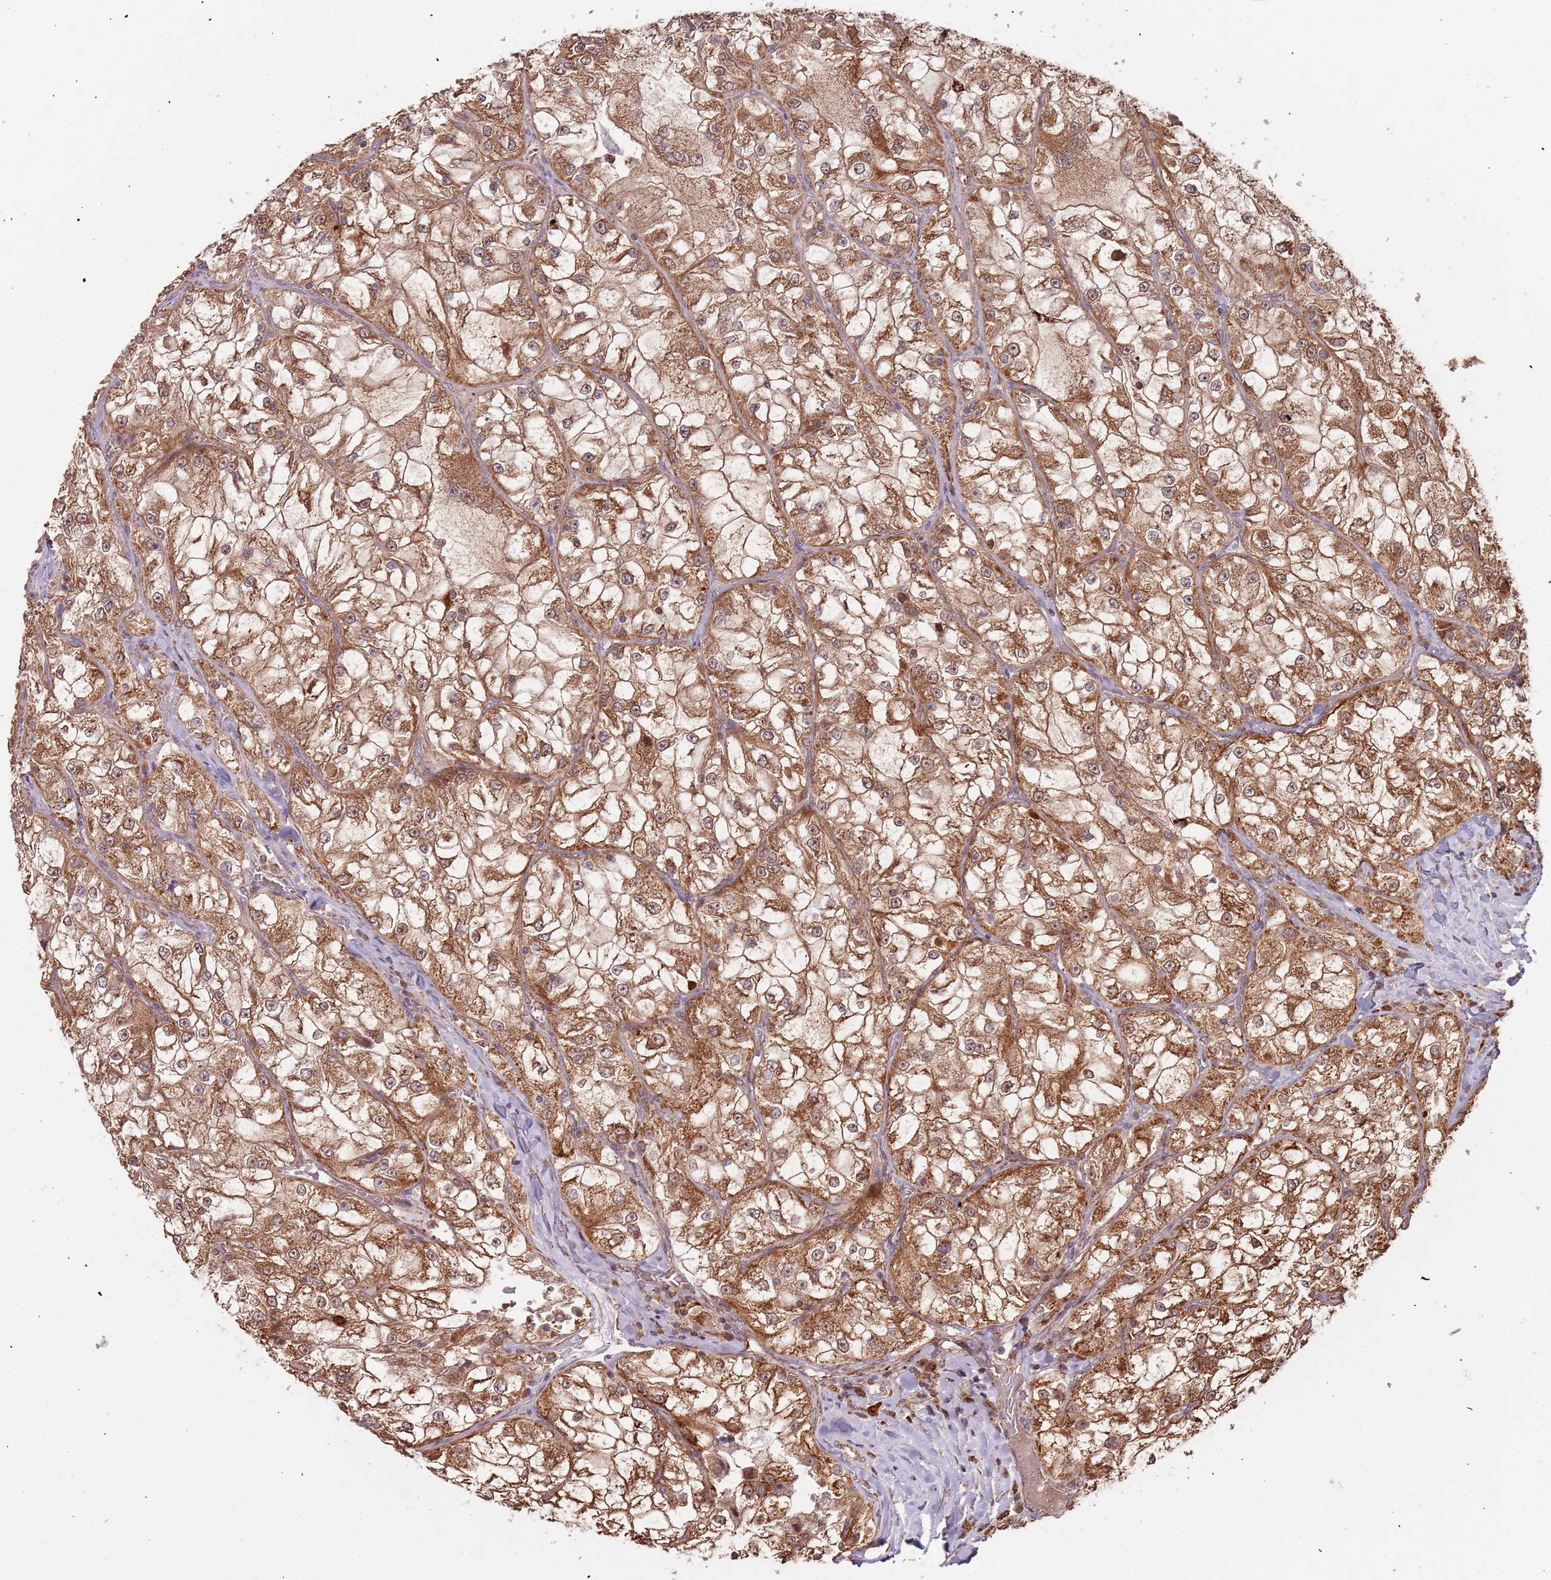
{"staining": {"intensity": "moderate", "quantity": ">75%", "location": "cytoplasmic/membranous"}, "tissue": "renal cancer", "cell_type": "Tumor cells", "image_type": "cancer", "snomed": [{"axis": "morphology", "description": "Adenocarcinoma, NOS"}, {"axis": "topography", "description": "Kidney"}], "caption": "A medium amount of moderate cytoplasmic/membranous positivity is seen in approximately >75% of tumor cells in renal cancer tissue.", "gene": "IL17RD", "patient": {"sex": "female", "age": 72}}